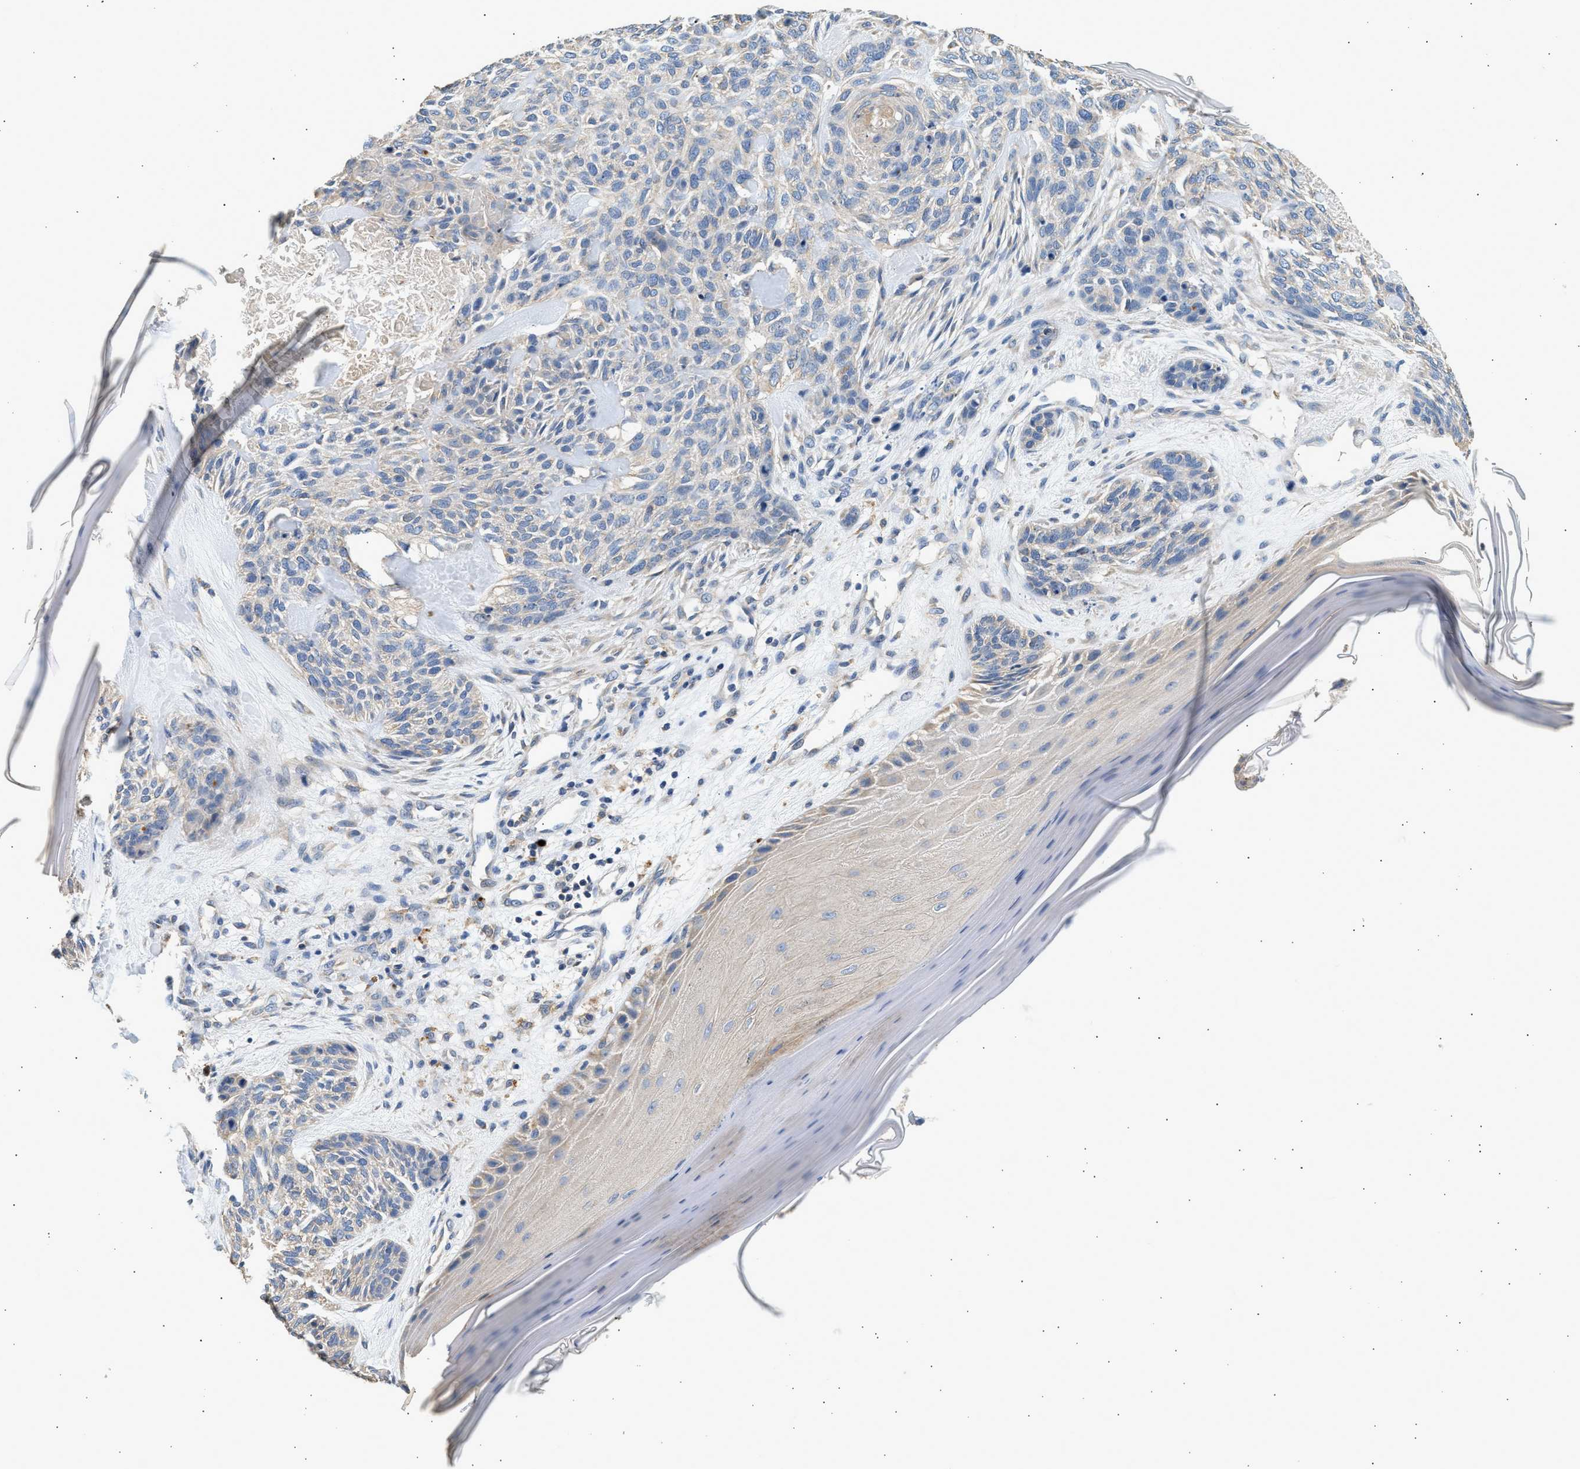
{"staining": {"intensity": "negative", "quantity": "none", "location": "none"}, "tissue": "skin cancer", "cell_type": "Tumor cells", "image_type": "cancer", "snomed": [{"axis": "morphology", "description": "Basal cell carcinoma"}, {"axis": "topography", "description": "Skin"}], "caption": "Immunohistochemistry image of human skin cancer stained for a protein (brown), which displays no positivity in tumor cells.", "gene": "WDR31", "patient": {"sex": "male", "age": 55}}